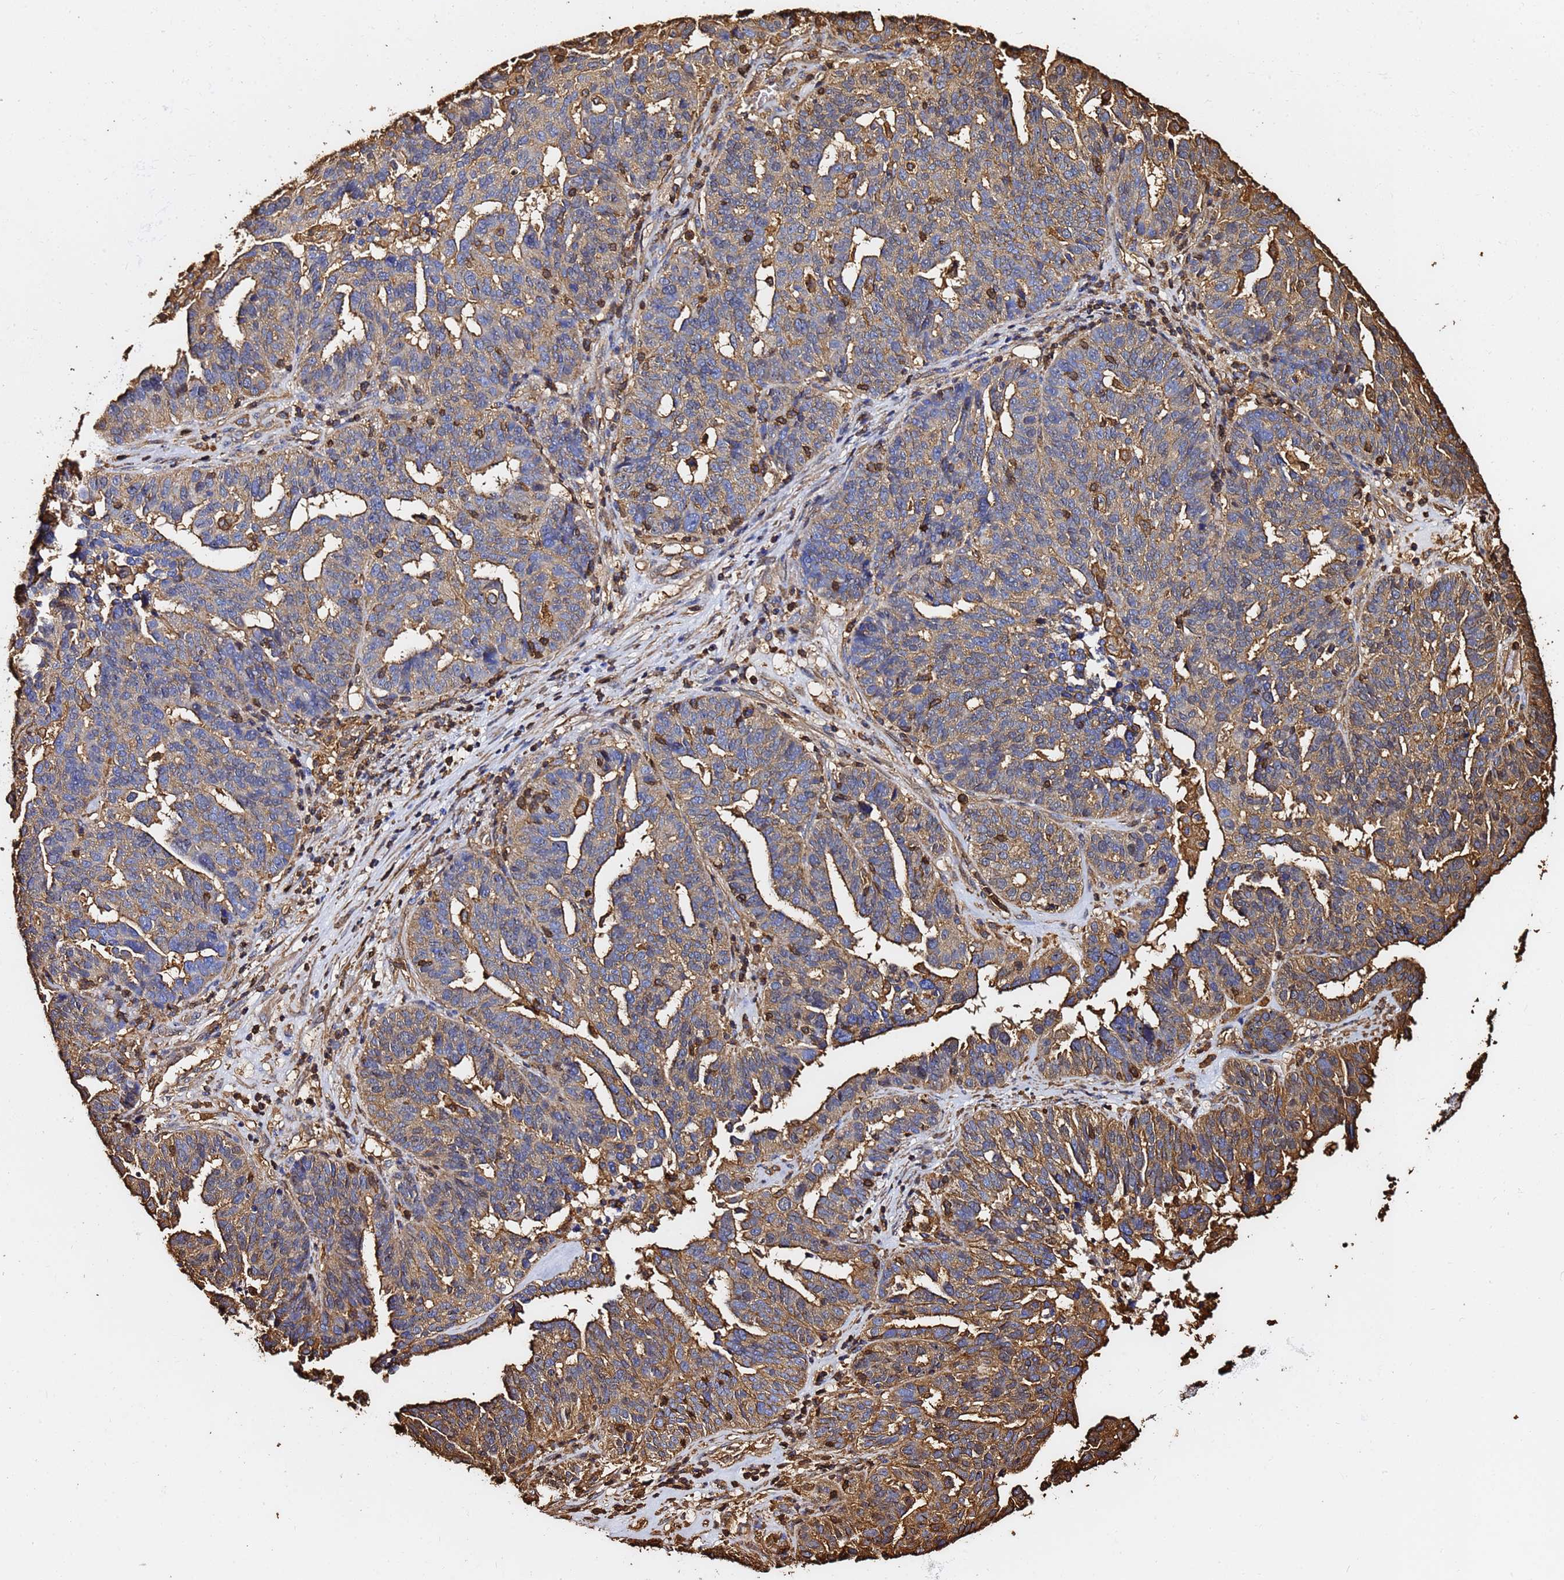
{"staining": {"intensity": "moderate", "quantity": "25%-75%", "location": "cytoplasmic/membranous"}, "tissue": "ovarian cancer", "cell_type": "Tumor cells", "image_type": "cancer", "snomed": [{"axis": "morphology", "description": "Cystadenocarcinoma, serous, NOS"}, {"axis": "topography", "description": "Ovary"}], "caption": "Human serous cystadenocarcinoma (ovarian) stained with a protein marker reveals moderate staining in tumor cells.", "gene": "ACTB", "patient": {"sex": "female", "age": 59}}